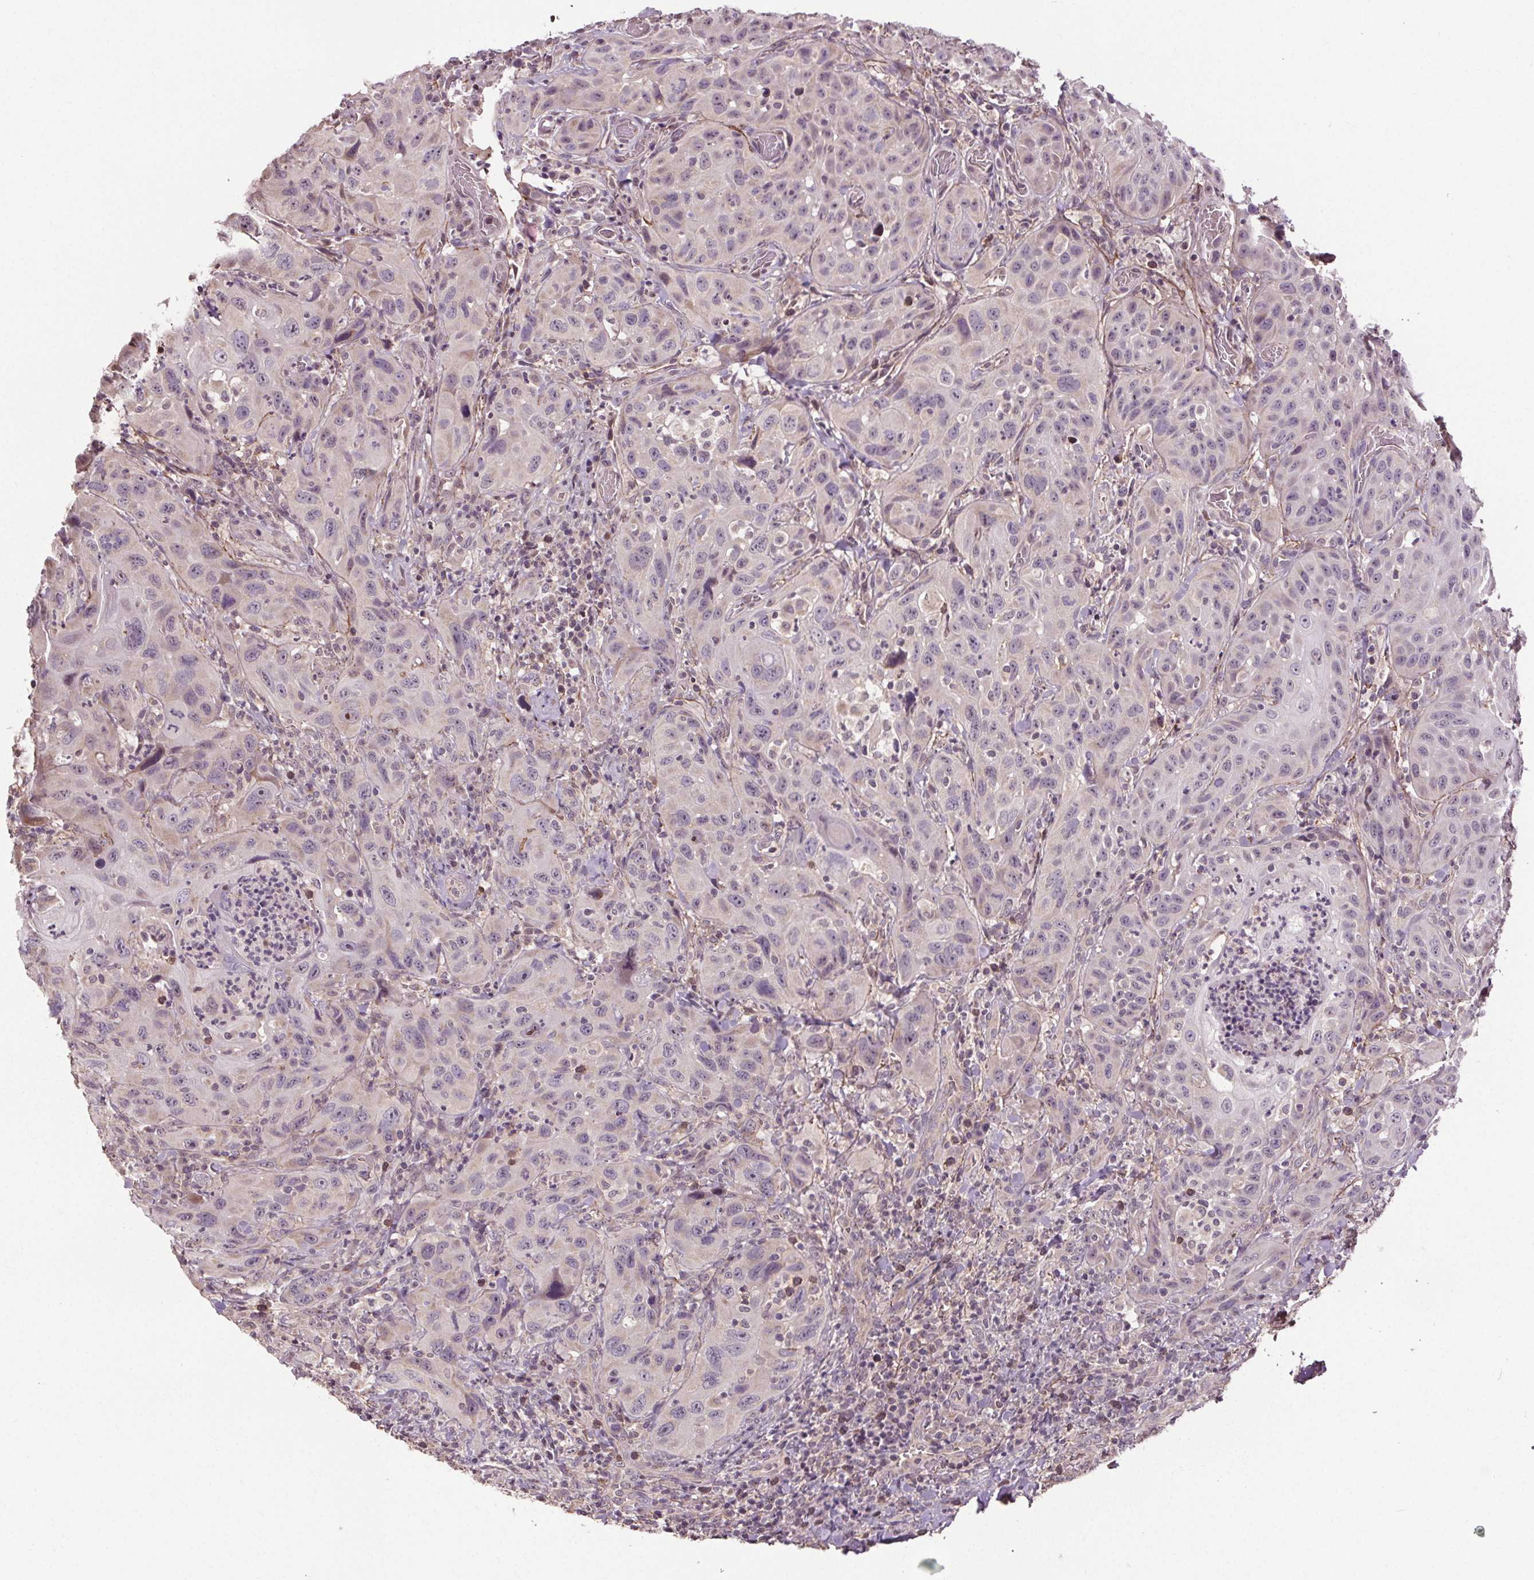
{"staining": {"intensity": "negative", "quantity": "none", "location": "none"}, "tissue": "head and neck cancer", "cell_type": "Tumor cells", "image_type": "cancer", "snomed": [{"axis": "morphology", "description": "Normal tissue, NOS"}, {"axis": "morphology", "description": "Squamous cell carcinoma, NOS"}, {"axis": "topography", "description": "Oral tissue"}, {"axis": "topography", "description": "Tounge, NOS"}, {"axis": "topography", "description": "Head-Neck"}], "caption": "DAB (3,3'-diaminobenzidine) immunohistochemical staining of head and neck squamous cell carcinoma demonstrates no significant staining in tumor cells.", "gene": "KIAA0232", "patient": {"sex": "male", "age": 62}}